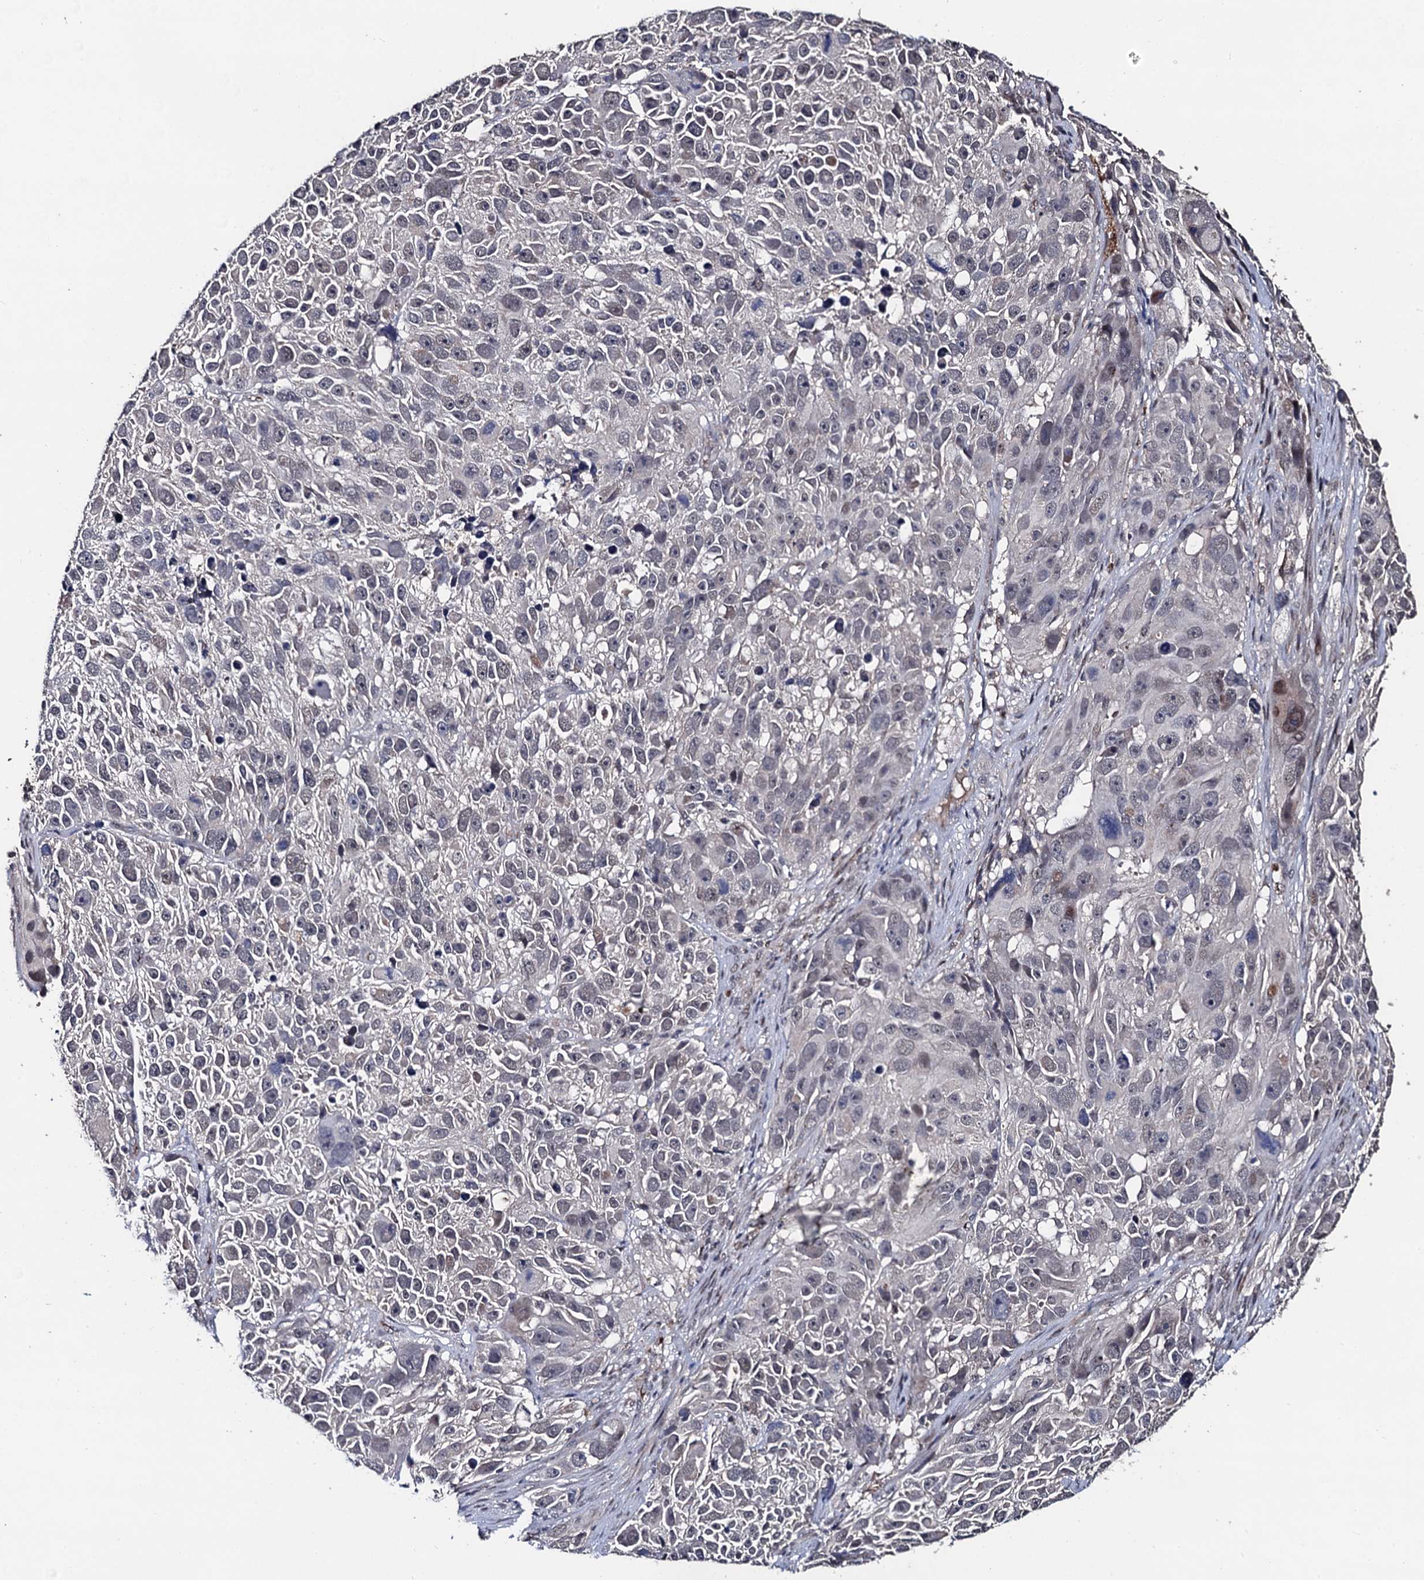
{"staining": {"intensity": "negative", "quantity": "none", "location": "none"}, "tissue": "melanoma", "cell_type": "Tumor cells", "image_type": "cancer", "snomed": [{"axis": "morphology", "description": "Malignant melanoma, NOS"}, {"axis": "topography", "description": "Skin"}], "caption": "Tumor cells are negative for brown protein staining in melanoma. The staining was performed using DAB to visualize the protein expression in brown, while the nuclei were stained in blue with hematoxylin (Magnification: 20x).", "gene": "PPTC7", "patient": {"sex": "male", "age": 84}}